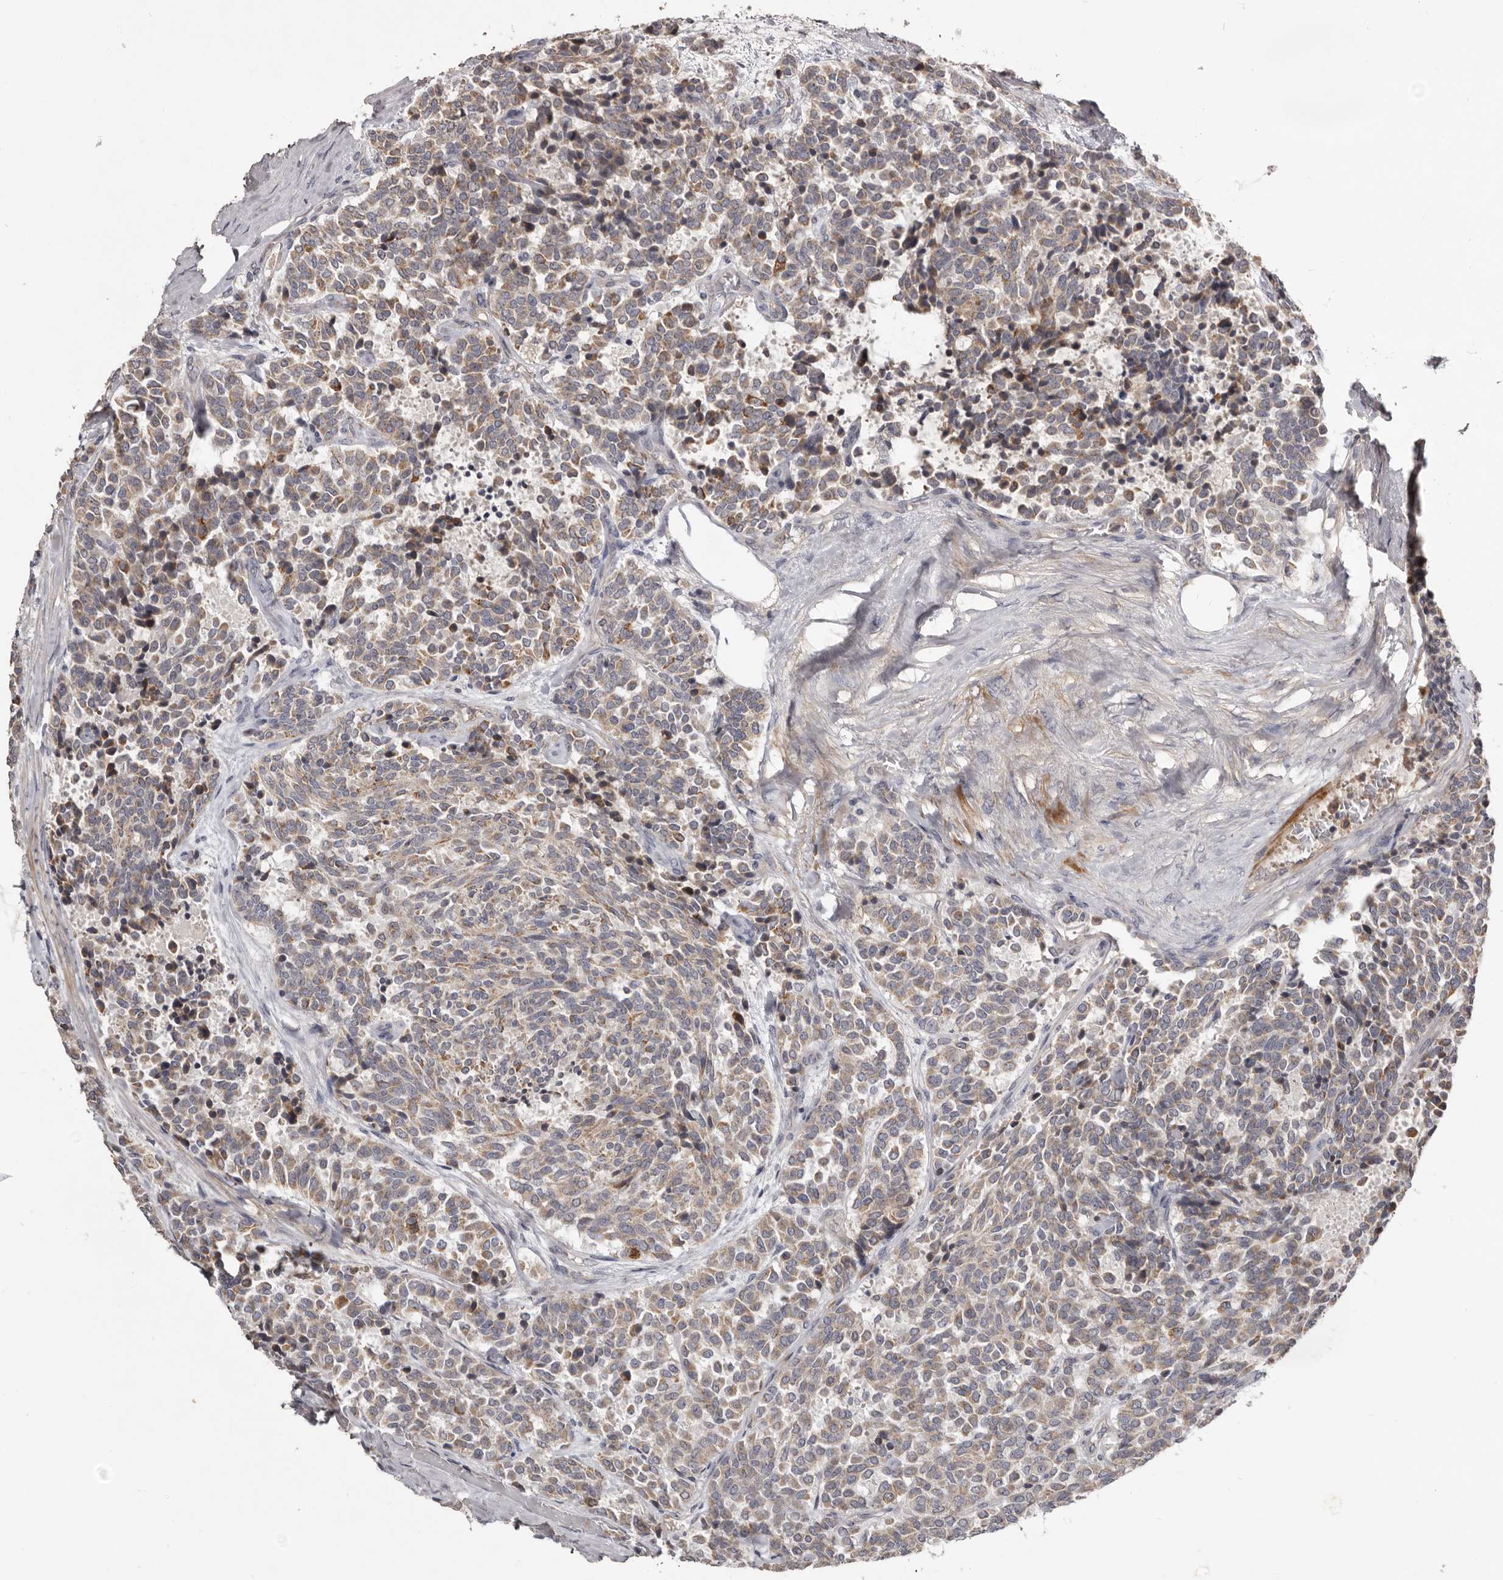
{"staining": {"intensity": "weak", "quantity": "25%-75%", "location": "cytoplasmic/membranous"}, "tissue": "carcinoid", "cell_type": "Tumor cells", "image_type": "cancer", "snomed": [{"axis": "morphology", "description": "Carcinoid, malignant, NOS"}, {"axis": "topography", "description": "Pancreas"}], "caption": "Weak cytoplasmic/membranous protein expression is identified in approximately 25%-75% of tumor cells in carcinoid (malignant). Immunohistochemistry (ihc) stains the protein in brown and the nuclei are stained blue.", "gene": "TTC39A", "patient": {"sex": "female", "age": 54}}